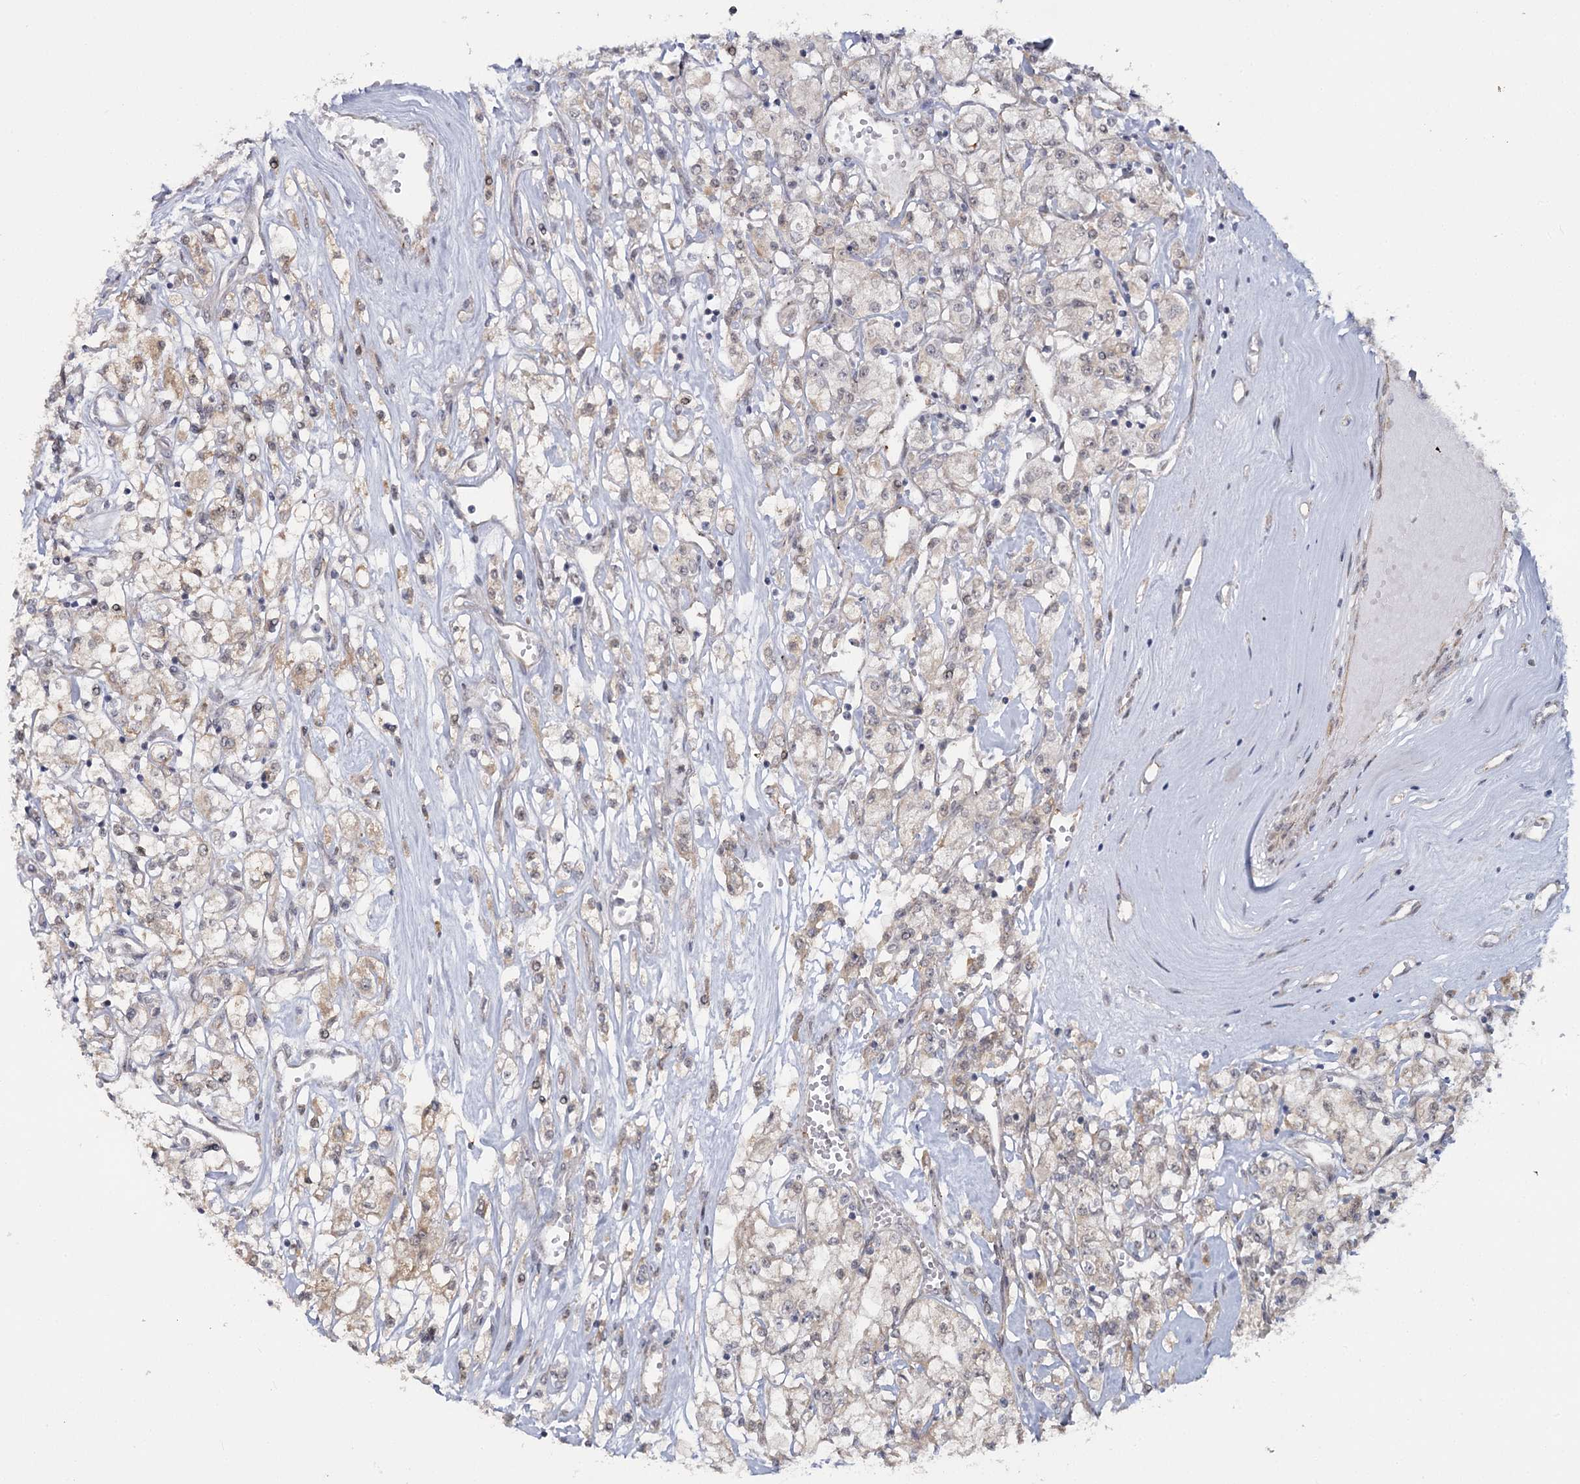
{"staining": {"intensity": "weak", "quantity": "25%-75%", "location": "cytoplasmic/membranous"}, "tissue": "renal cancer", "cell_type": "Tumor cells", "image_type": "cancer", "snomed": [{"axis": "morphology", "description": "Adenocarcinoma, NOS"}, {"axis": "topography", "description": "Kidney"}], "caption": "The histopathology image reveals immunohistochemical staining of renal cancer. There is weak cytoplasmic/membranous staining is seen in about 25%-75% of tumor cells.", "gene": "TBC1D9B", "patient": {"sex": "female", "age": 59}}